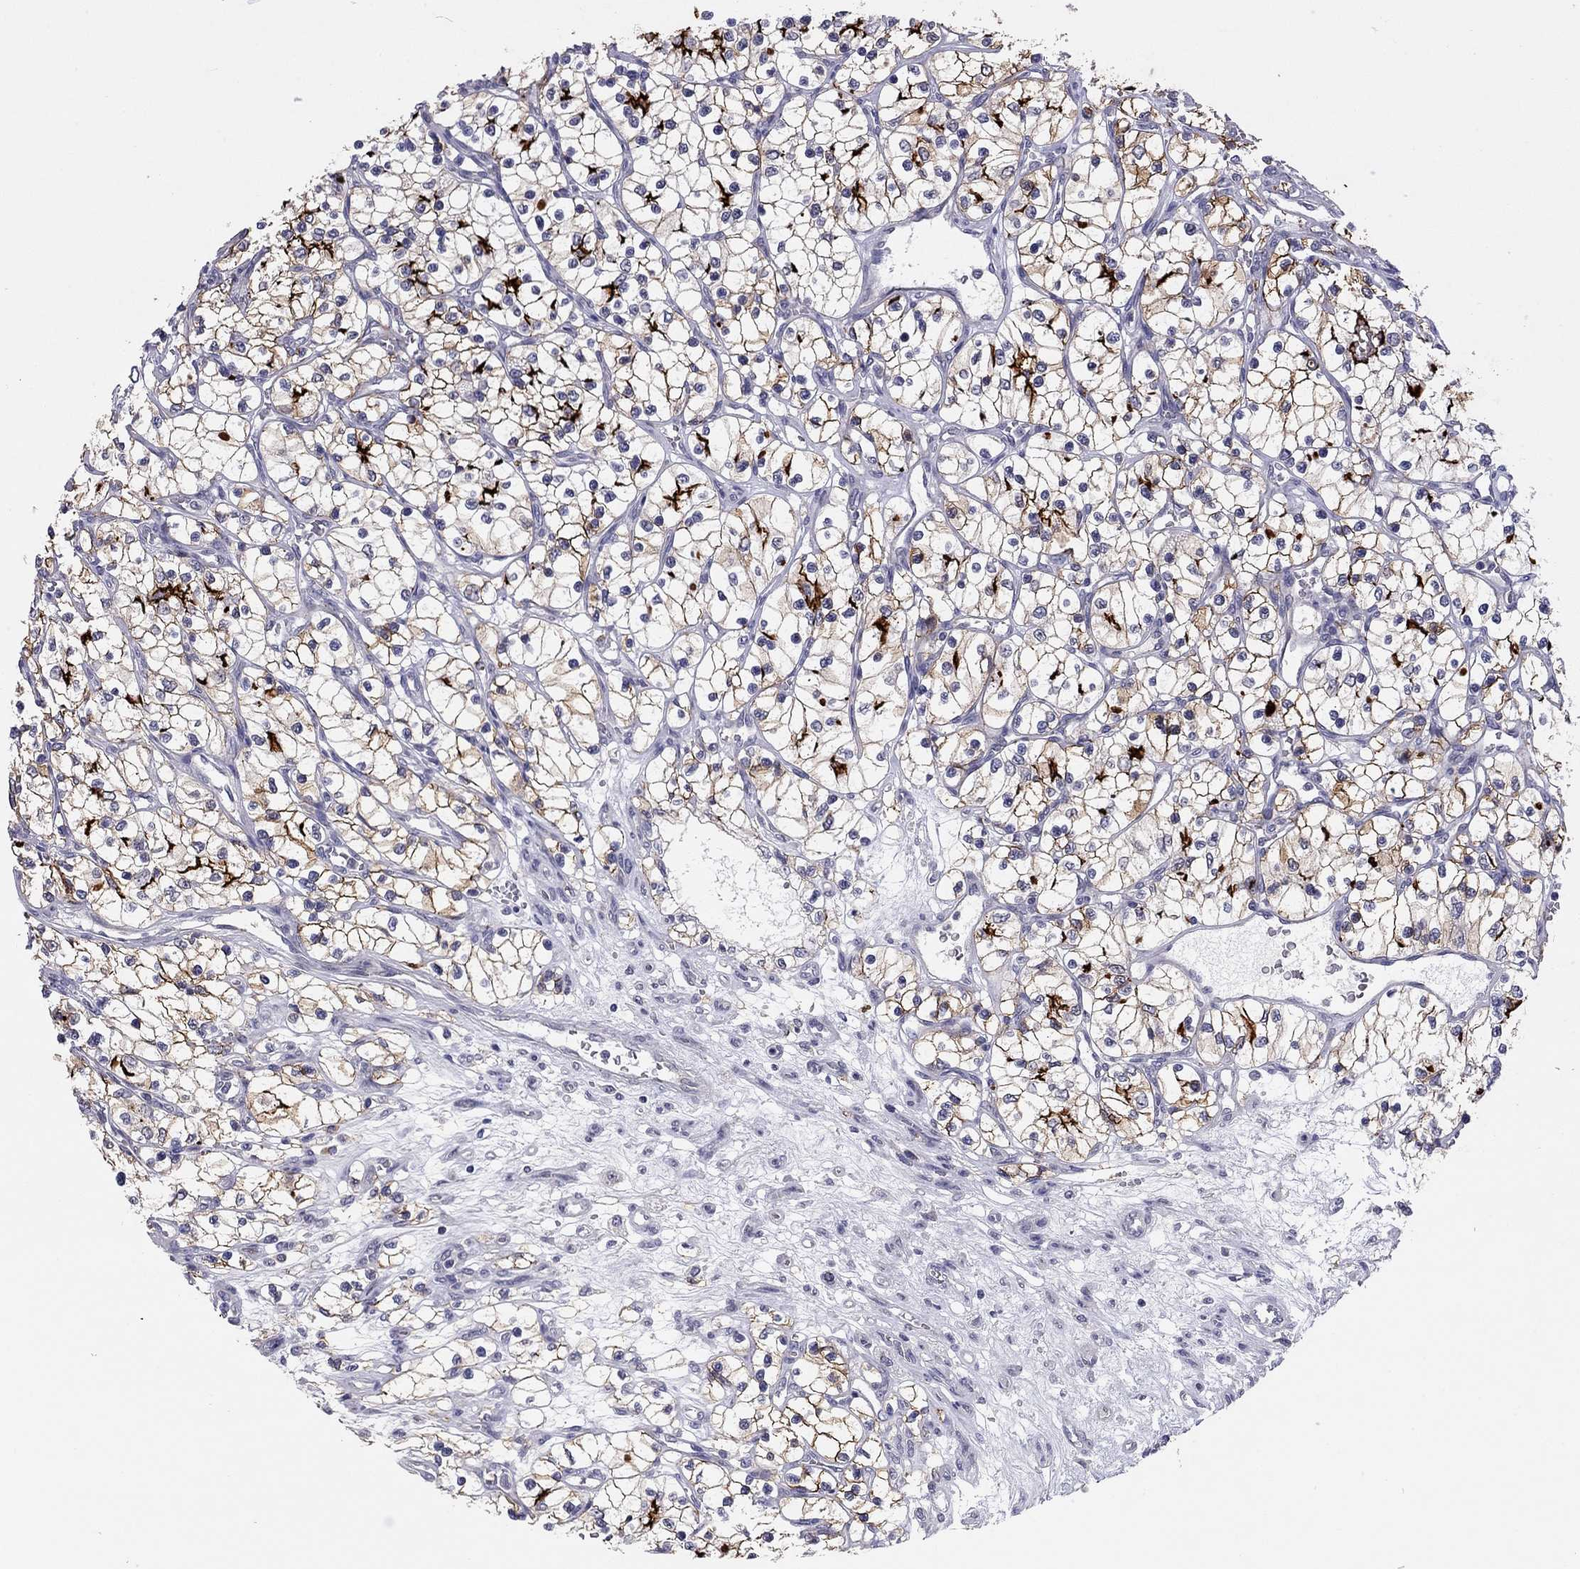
{"staining": {"intensity": "strong", "quantity": "25%-75%", "location": "cytoplasmic/membranous"}, "tissue": "renal cancer", "cell_type": "Tumor cells", "image_type": "cancer", "snomed": [{"axis": "morphology", "description": "Adenocarcinoma, NOS"}, {"axis": "topography", "description": "Kidney"}], "caption": "The photomicrograph reveals staining of renal adenocarcinoma, revealing strong cytoplasmic/membranous protein positivity (brown color) within tumor cells. (DAB IHC, brown staining for protein, blue staining for nuclei).", "gene": "SCARB1", "patient": {"sex": "female", "age": 69}}